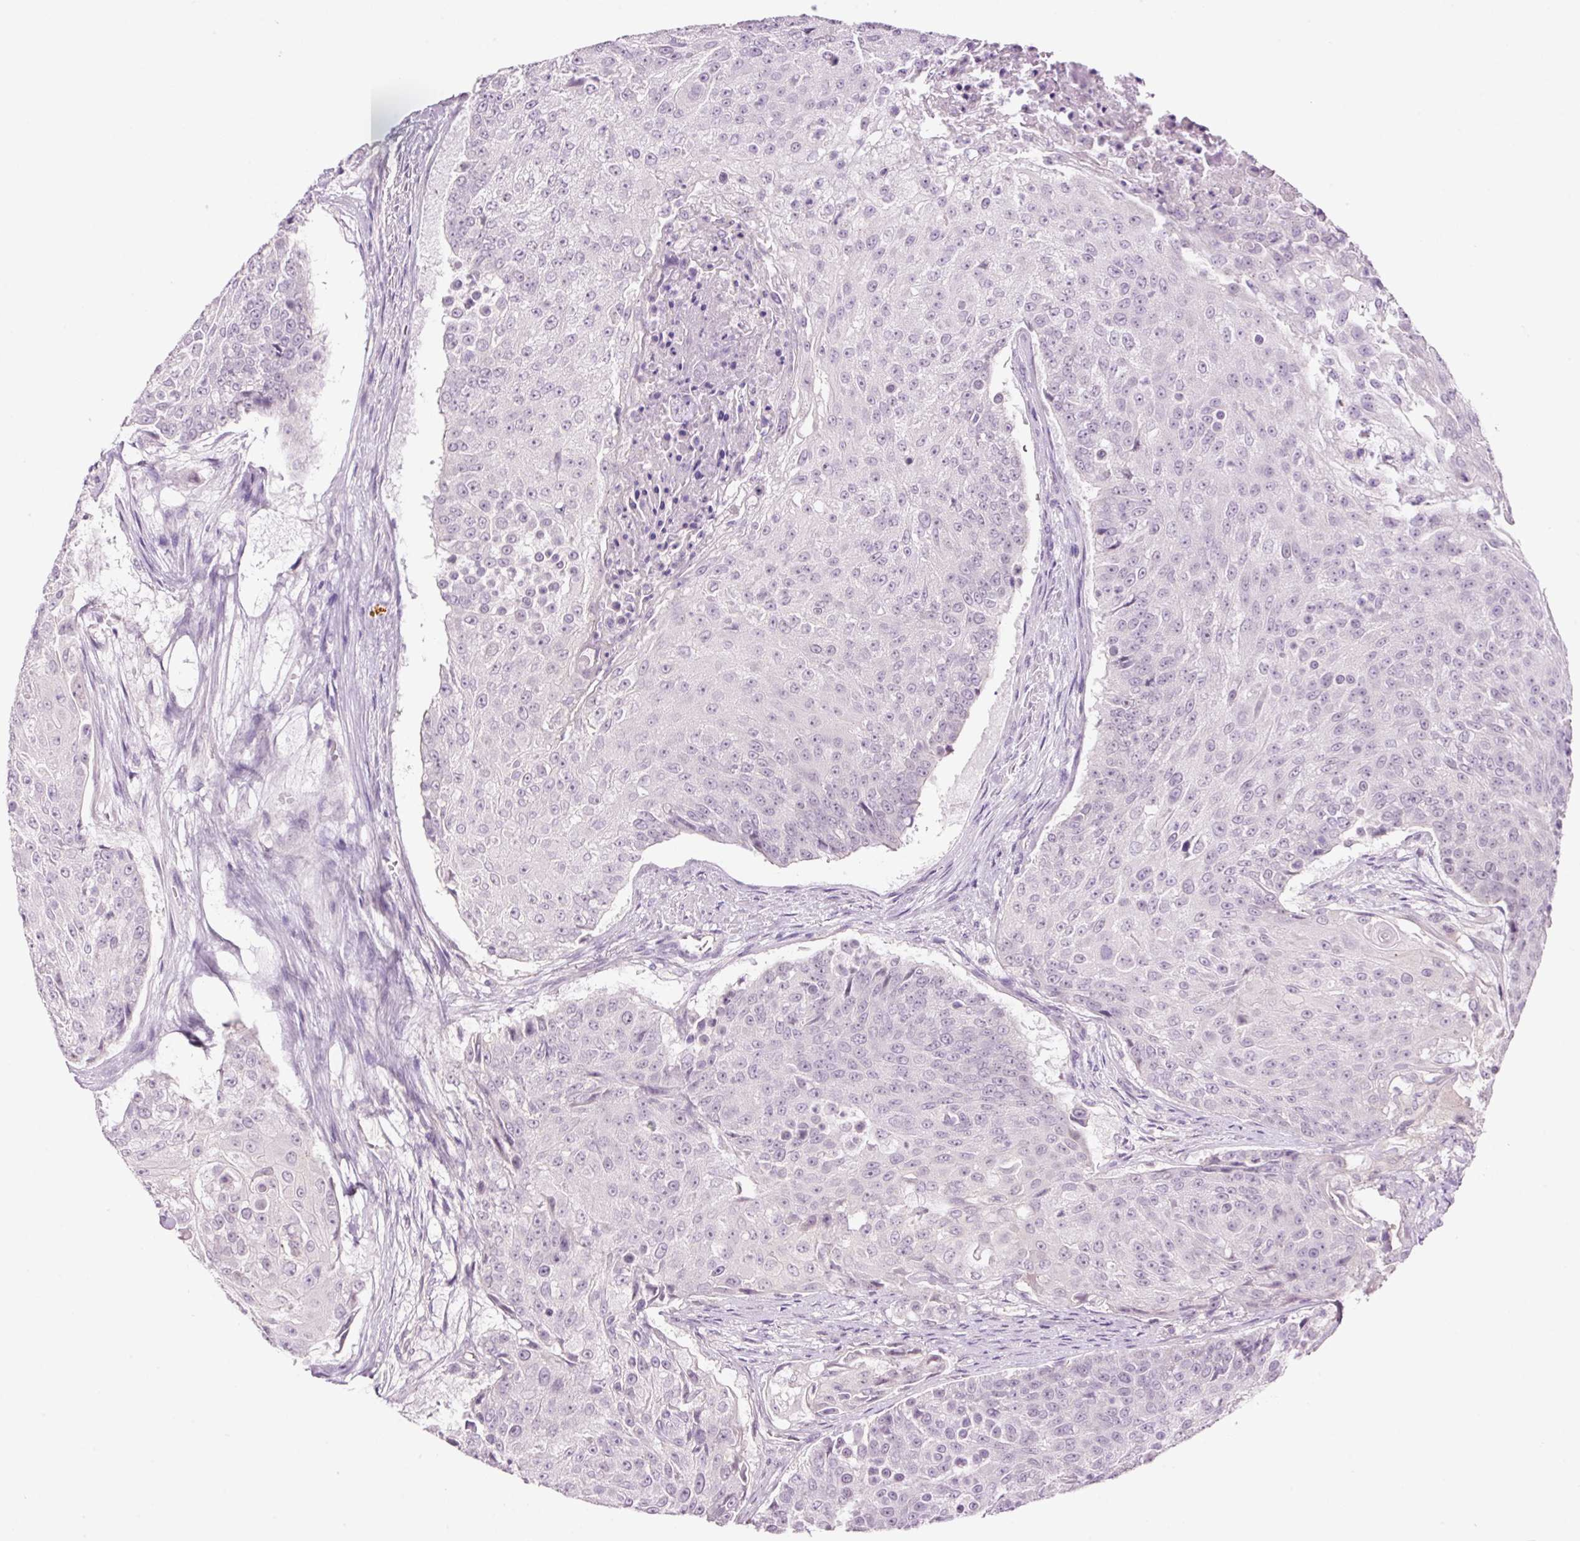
{"staining": {"intensity": "moderate", "quantity": "<25%", "location": "nuclear"}, "tissue": "urothelial cancer", "cell_type": "Tumor cells", "image_type": "cancer", "snomed": [{"axis": "morphology", "description": "Urothelial carcinoma, High grade"}, {"axis": "topography", "description": "Urinary bladder"}], "caption": "Urothelial cancer tissue reveals moderate nuclear positivity in about <25% of tumor cells, visualized by immunohistochemistry.", "gene": "GCG", "patient": {"sex": "female", "age": 63}}